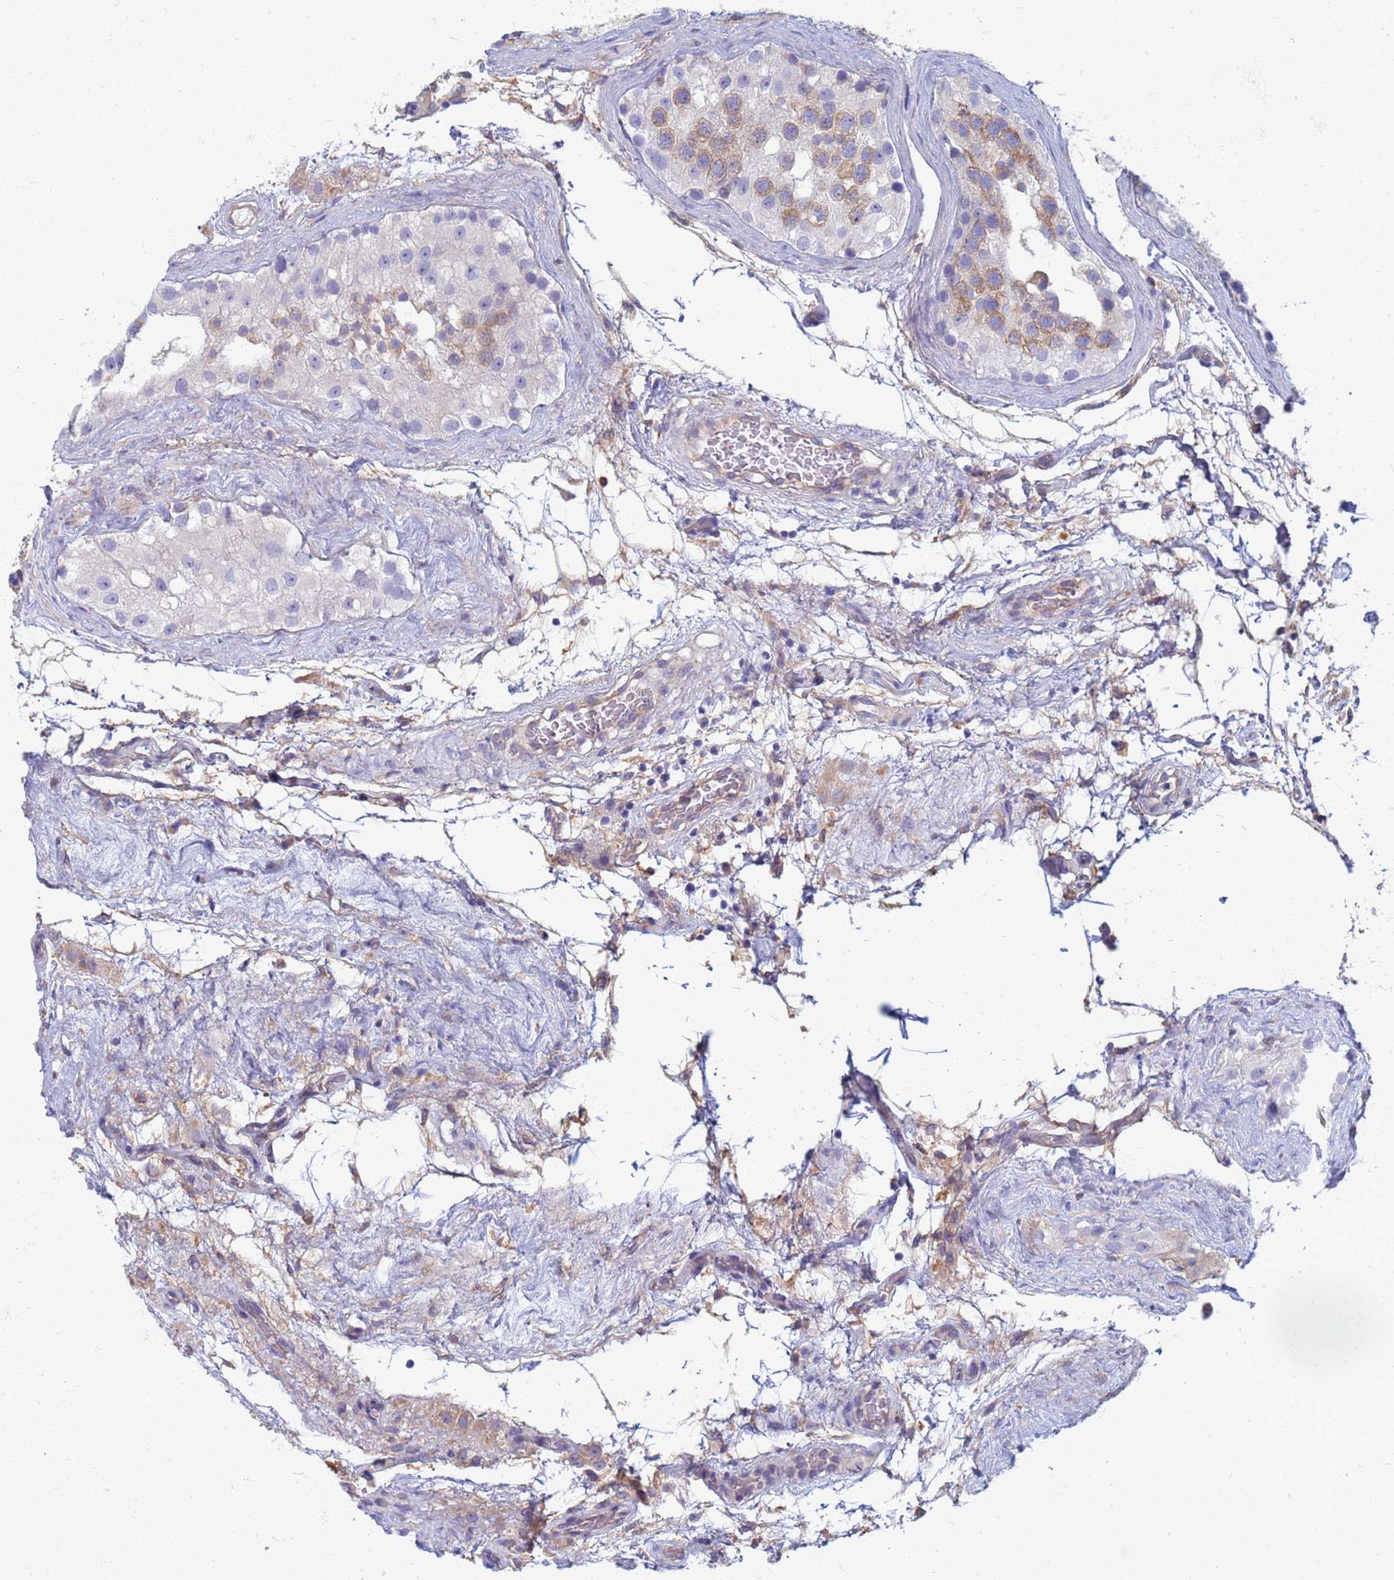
{"staining": {"intensity": "moderate", "quantity": "<25%", "location": "cytoplasmic/membranous"}, "tissue": "testis cancer", "cell_type": "Tumor cells", "image_type": "cancer", "snomed": [{"axis": "morphology", "description": "Normal tissue, NOS"}, {"axis": "morphology", "description": "Seminoma, NOS"}, {"axis": "topography", "description": "Testis"}], "caption": "Testis seminoma stained for a protein (brown) shows moderate cytoplasmic/membranous positive staining in about <25% of tumor cells.", "gene": "EEA1", "patient": {"sex": "male", "age": 71}}